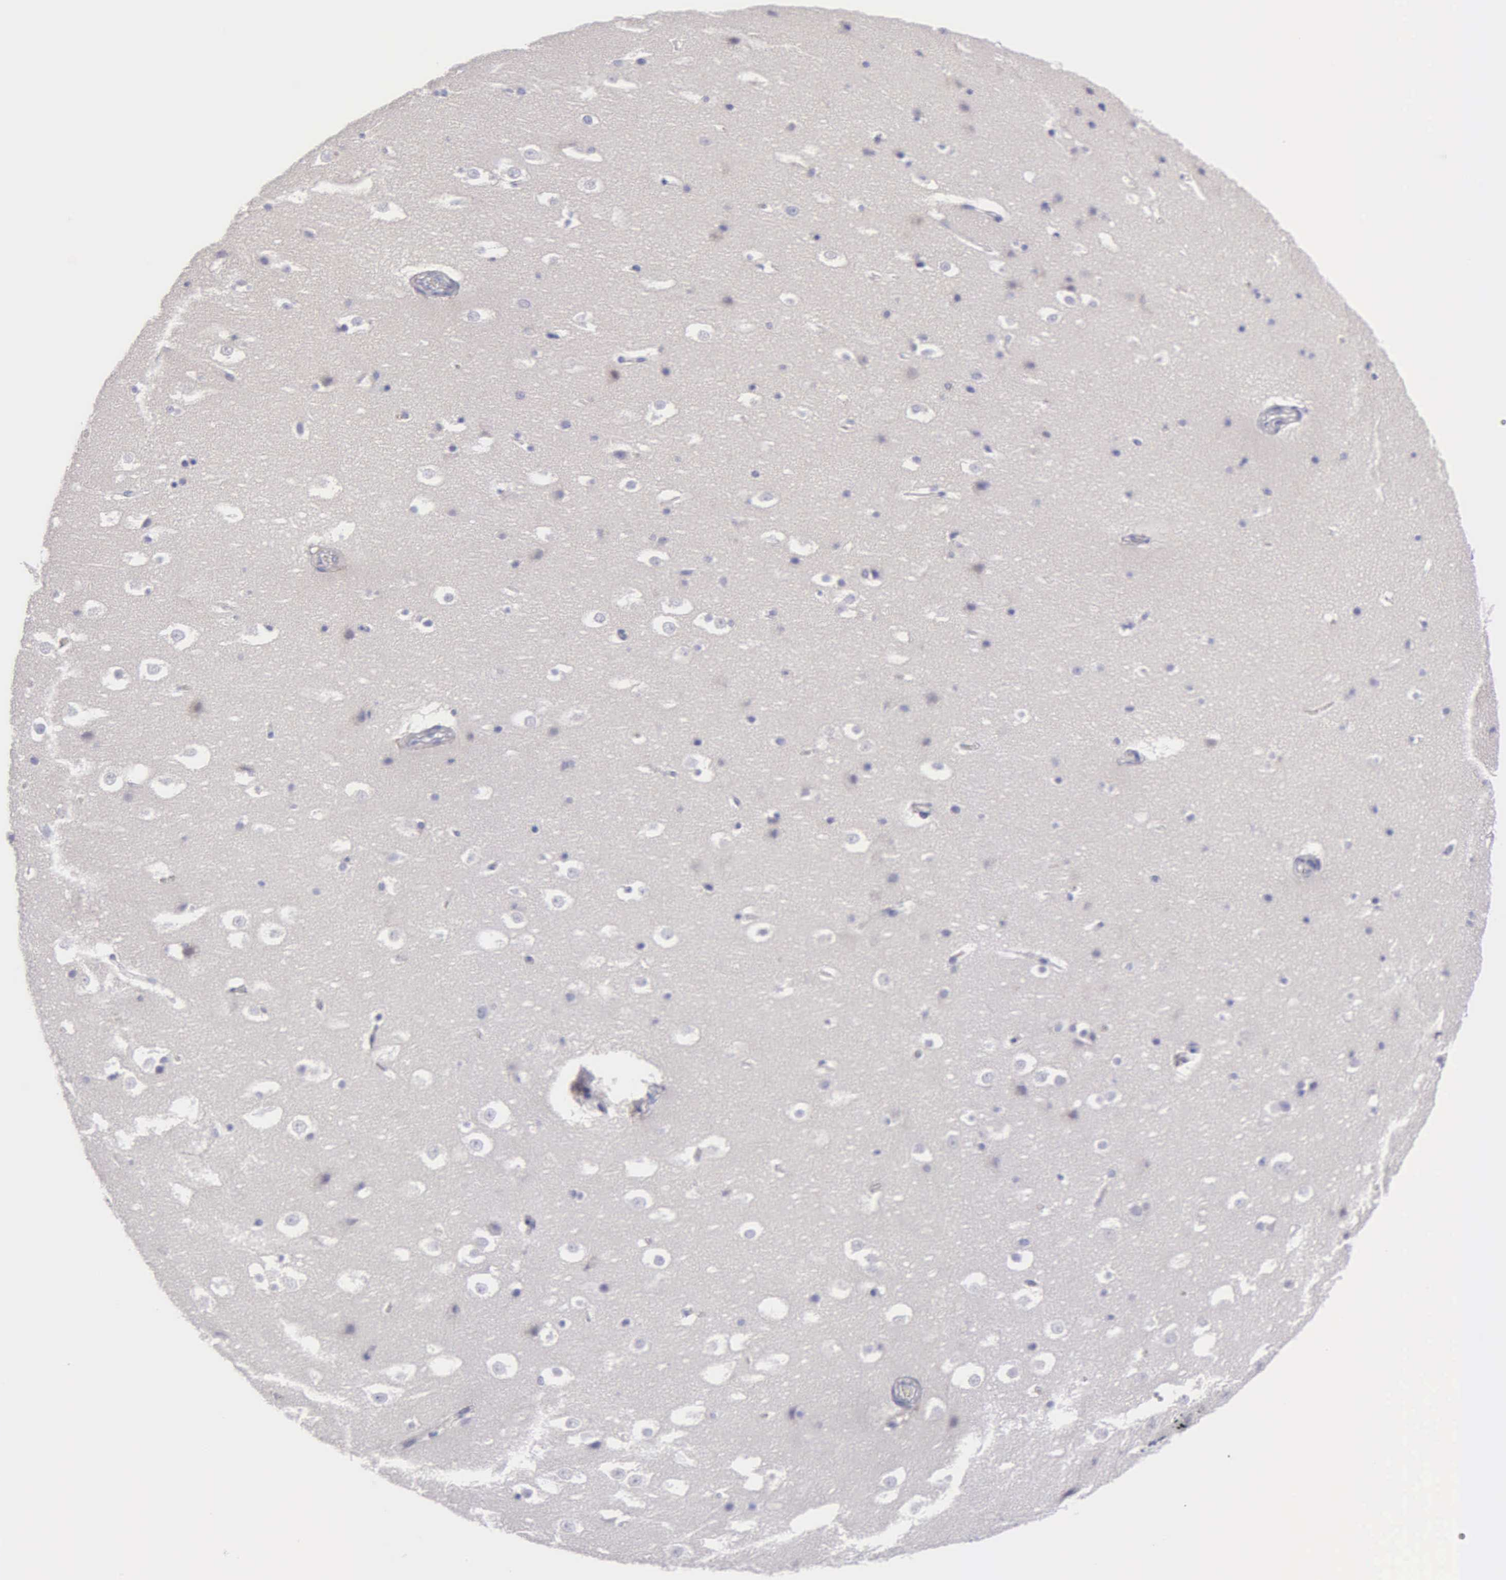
{"staining": {"intensity": "negative", "quantity": "none", "location": "none"}, "tissue": "hippocampus", "cell_type": "Glial cells", "image_type": "normal", "snomed": [{"axis": "morphology", "description": "Normal tissue, NOS"}, {"axis": "topography", "description": "Hippocampus"}], "caption": "An IHC image of normal hippocampus is shown. There is no staining in glial cells of hippocampus.", "gene": "TYRP1", "patient": {"sex": "male", "age": 45}}